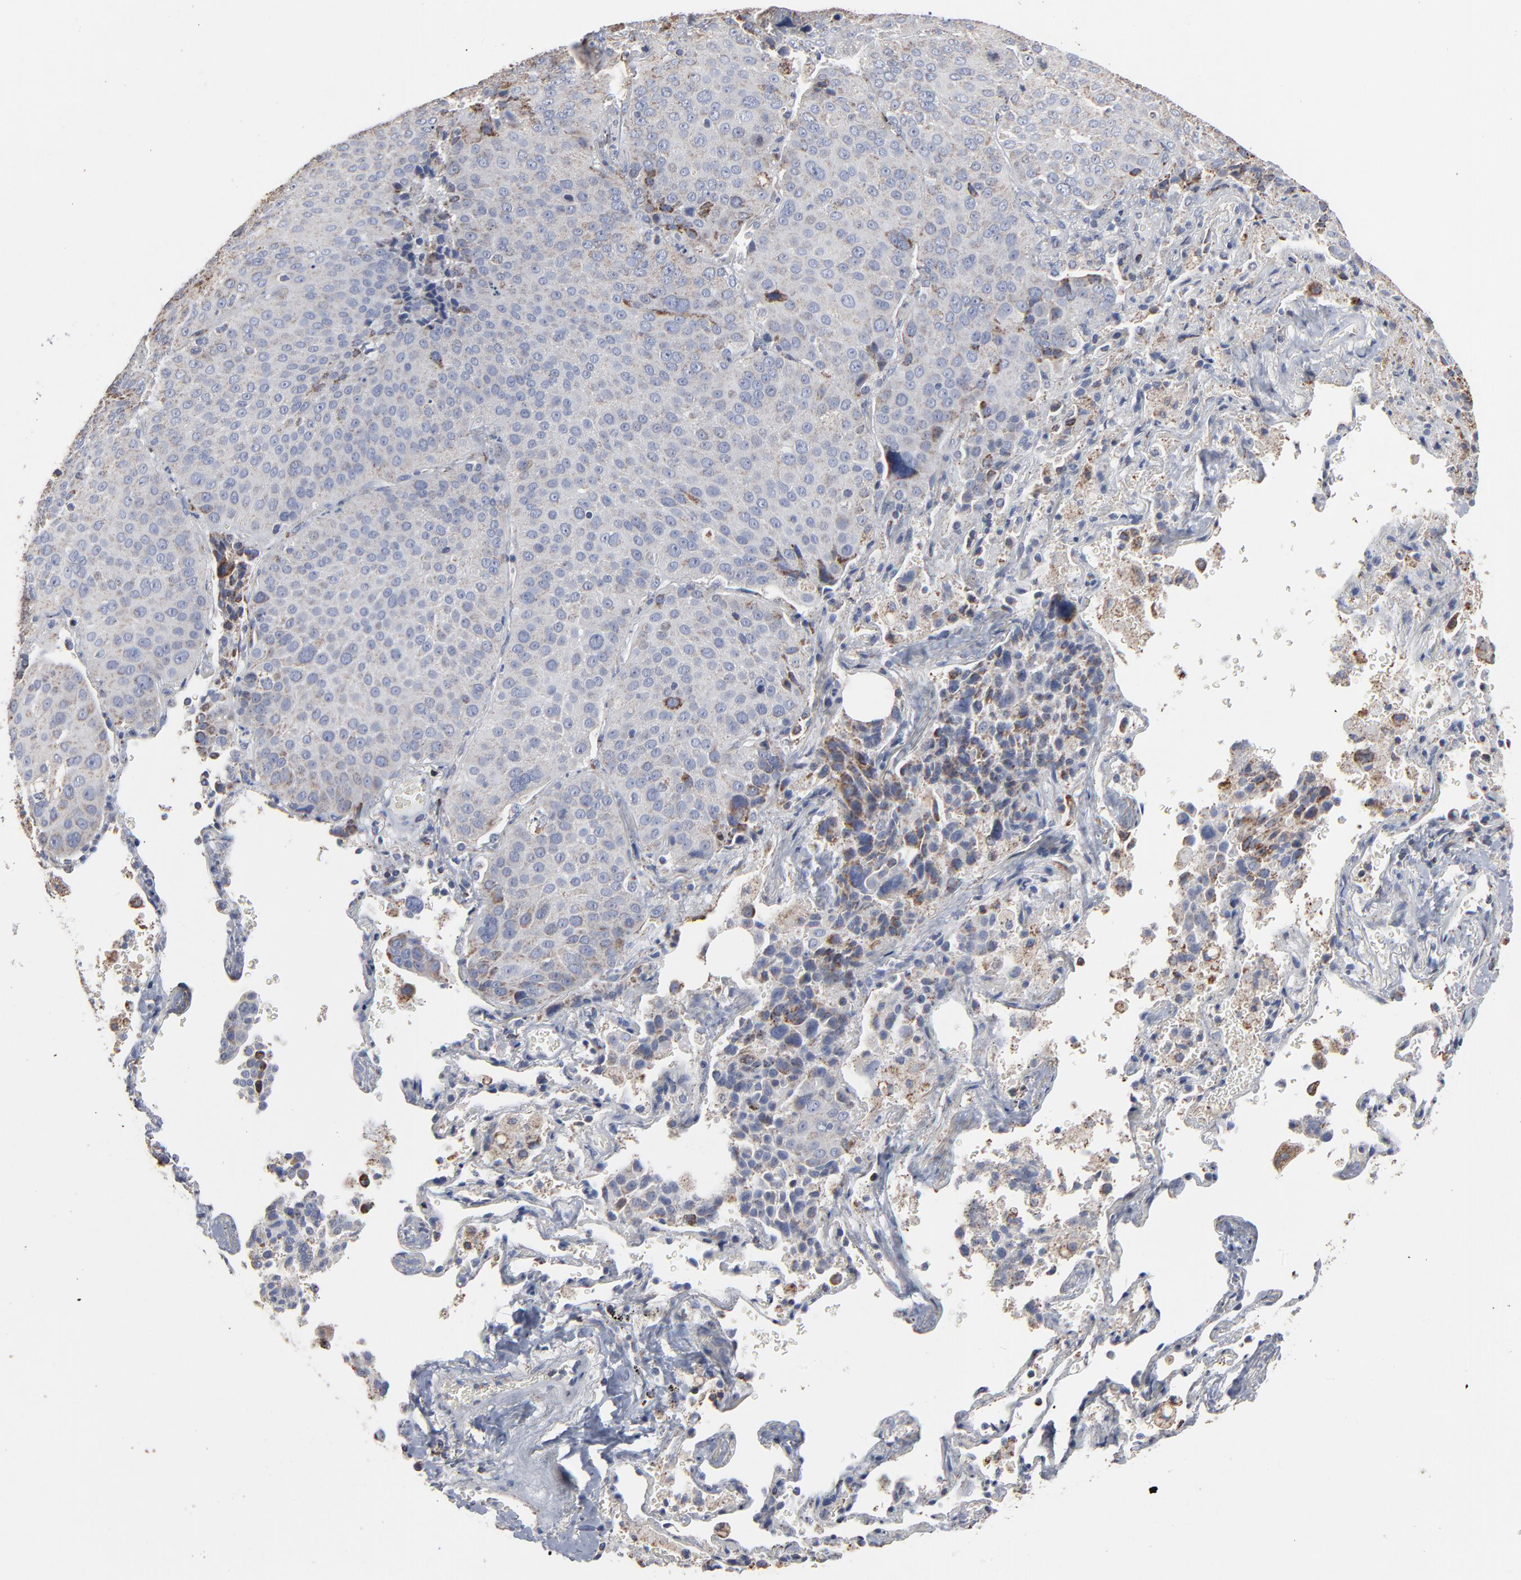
{"staining": {"intensity": "moderate", "quantity": "25%-75%", "location": "cytoplasmic/membranous"}, "tissue": "lung cancer", "cell_type": "Tumor cells", "image_type": "cancer", "snomed": [{"axis": "morphology", "description": "Squamous cell carcinoma, NOS"}, {"axis": "topography", "description": "Lung"}], "caption": "Immunohistochemistry (IHC) micrograph of neoplastic tissue: squamous cell carcinoma (lung) stained using immunohistochemistry exhibits medium levels of moderate protein expression localized specifically in the cytoplasmic/membranous of tumor cells, appearing as a cytoplasmic/membranous brown color.", "gene": "UQCRC1", "patient": {"sex": "male", "age": 54}}